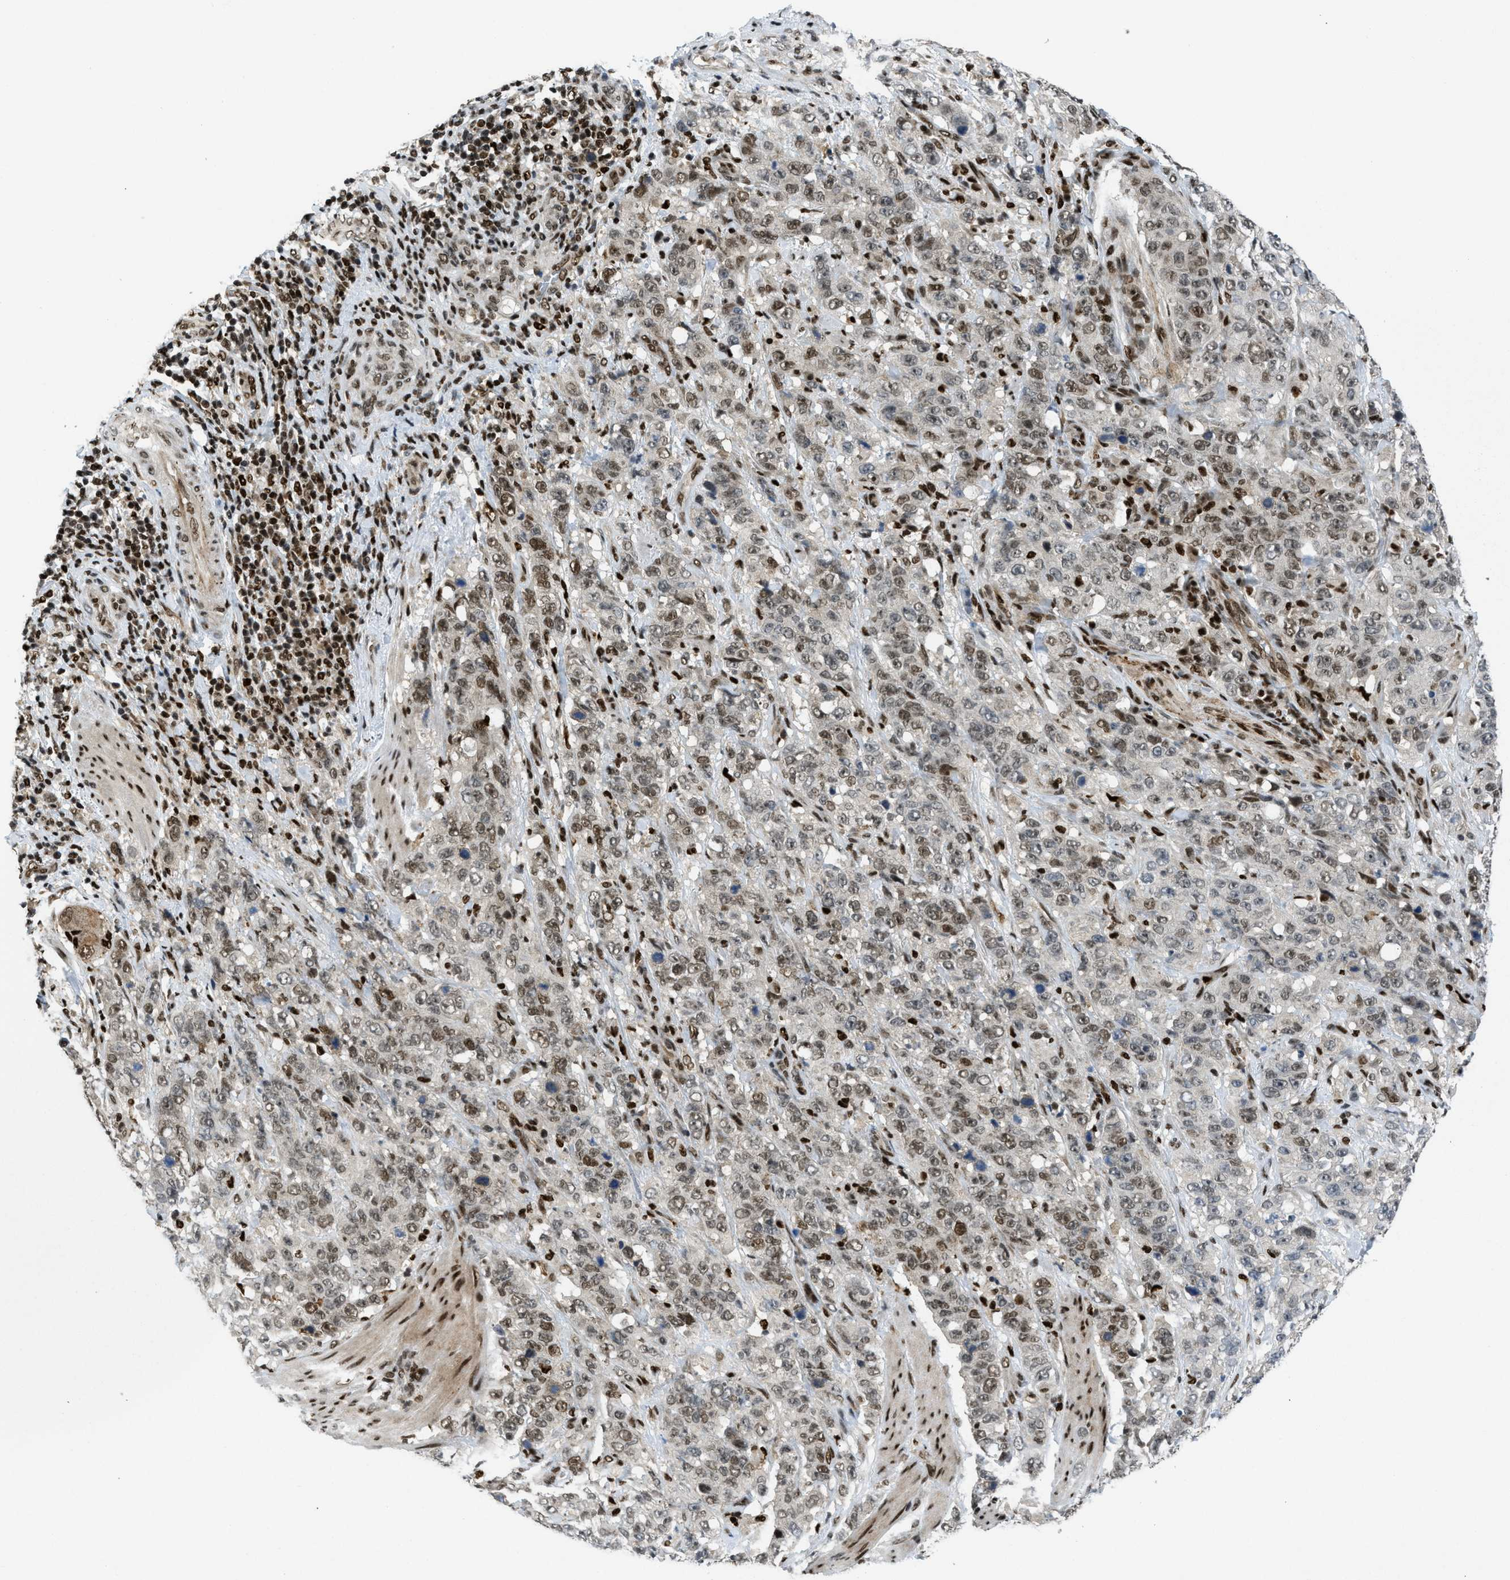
{"staining": {"intensity": "moderate", "quantity": ">75%", "location": "nuclear"}, "tissue": "stomach cancer", "cell_type": "Tumor cells", "image_type": "cancer", "snomed": [{"axis": "morphology", "description": "Adenocarcinoma, NOS"}, {"axis": "topography", "description": "Stomach"}], "caption": "Adenocarcinoma (stomach) tissue exhibits moderate nuclear positivity in approximately >75% of tumor cells", "gene": "RFX5", "patient": {"sex": "male", "age": 48}}